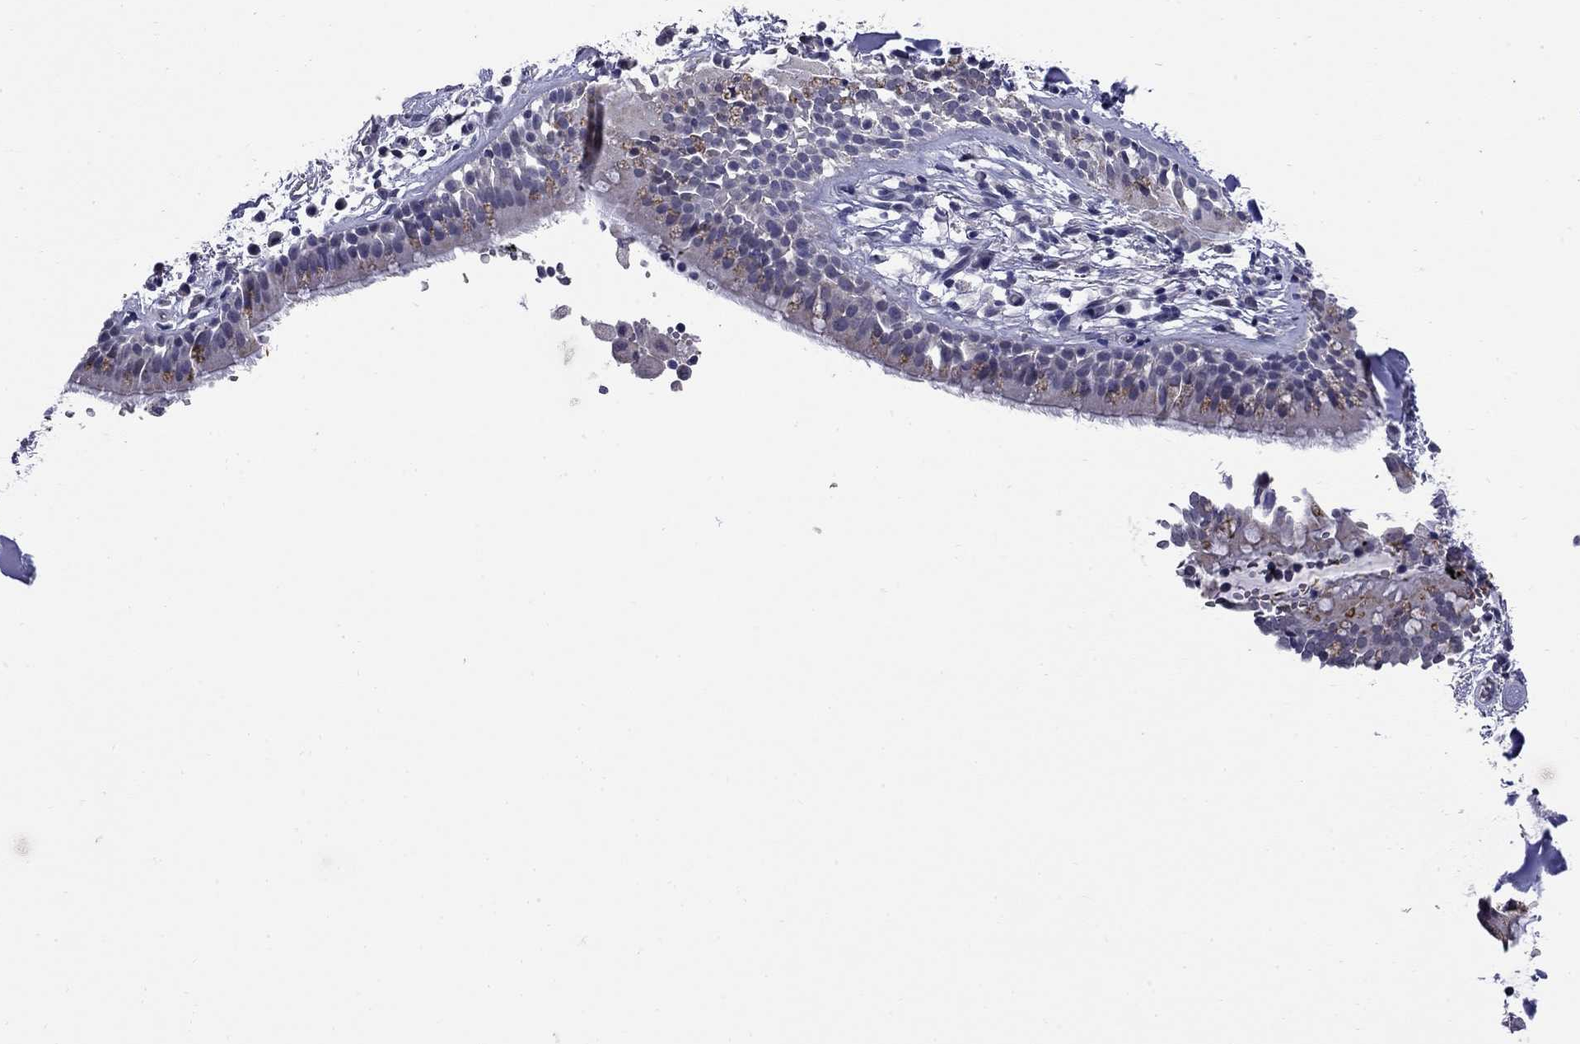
{"staining": {"intensity": "negative", "quantity": "none", "location": "none"}, "tissue": "adipose tissue", "cell_type": "Adipocytes", "image_type": "normal", "snomed": [{"axis": "morphology", "description": "Normal tissue, NOS"}, {"axis": "topography", "description": "Cartilage tissue"}, {"axis": "topography", "description": "Bronchus"}], "caption": "Micrograph shows no protein expression in adipocytes of normal adipose tissue.", "gene": "HTR4", "patient": {"sex": "male", "age": 58}}